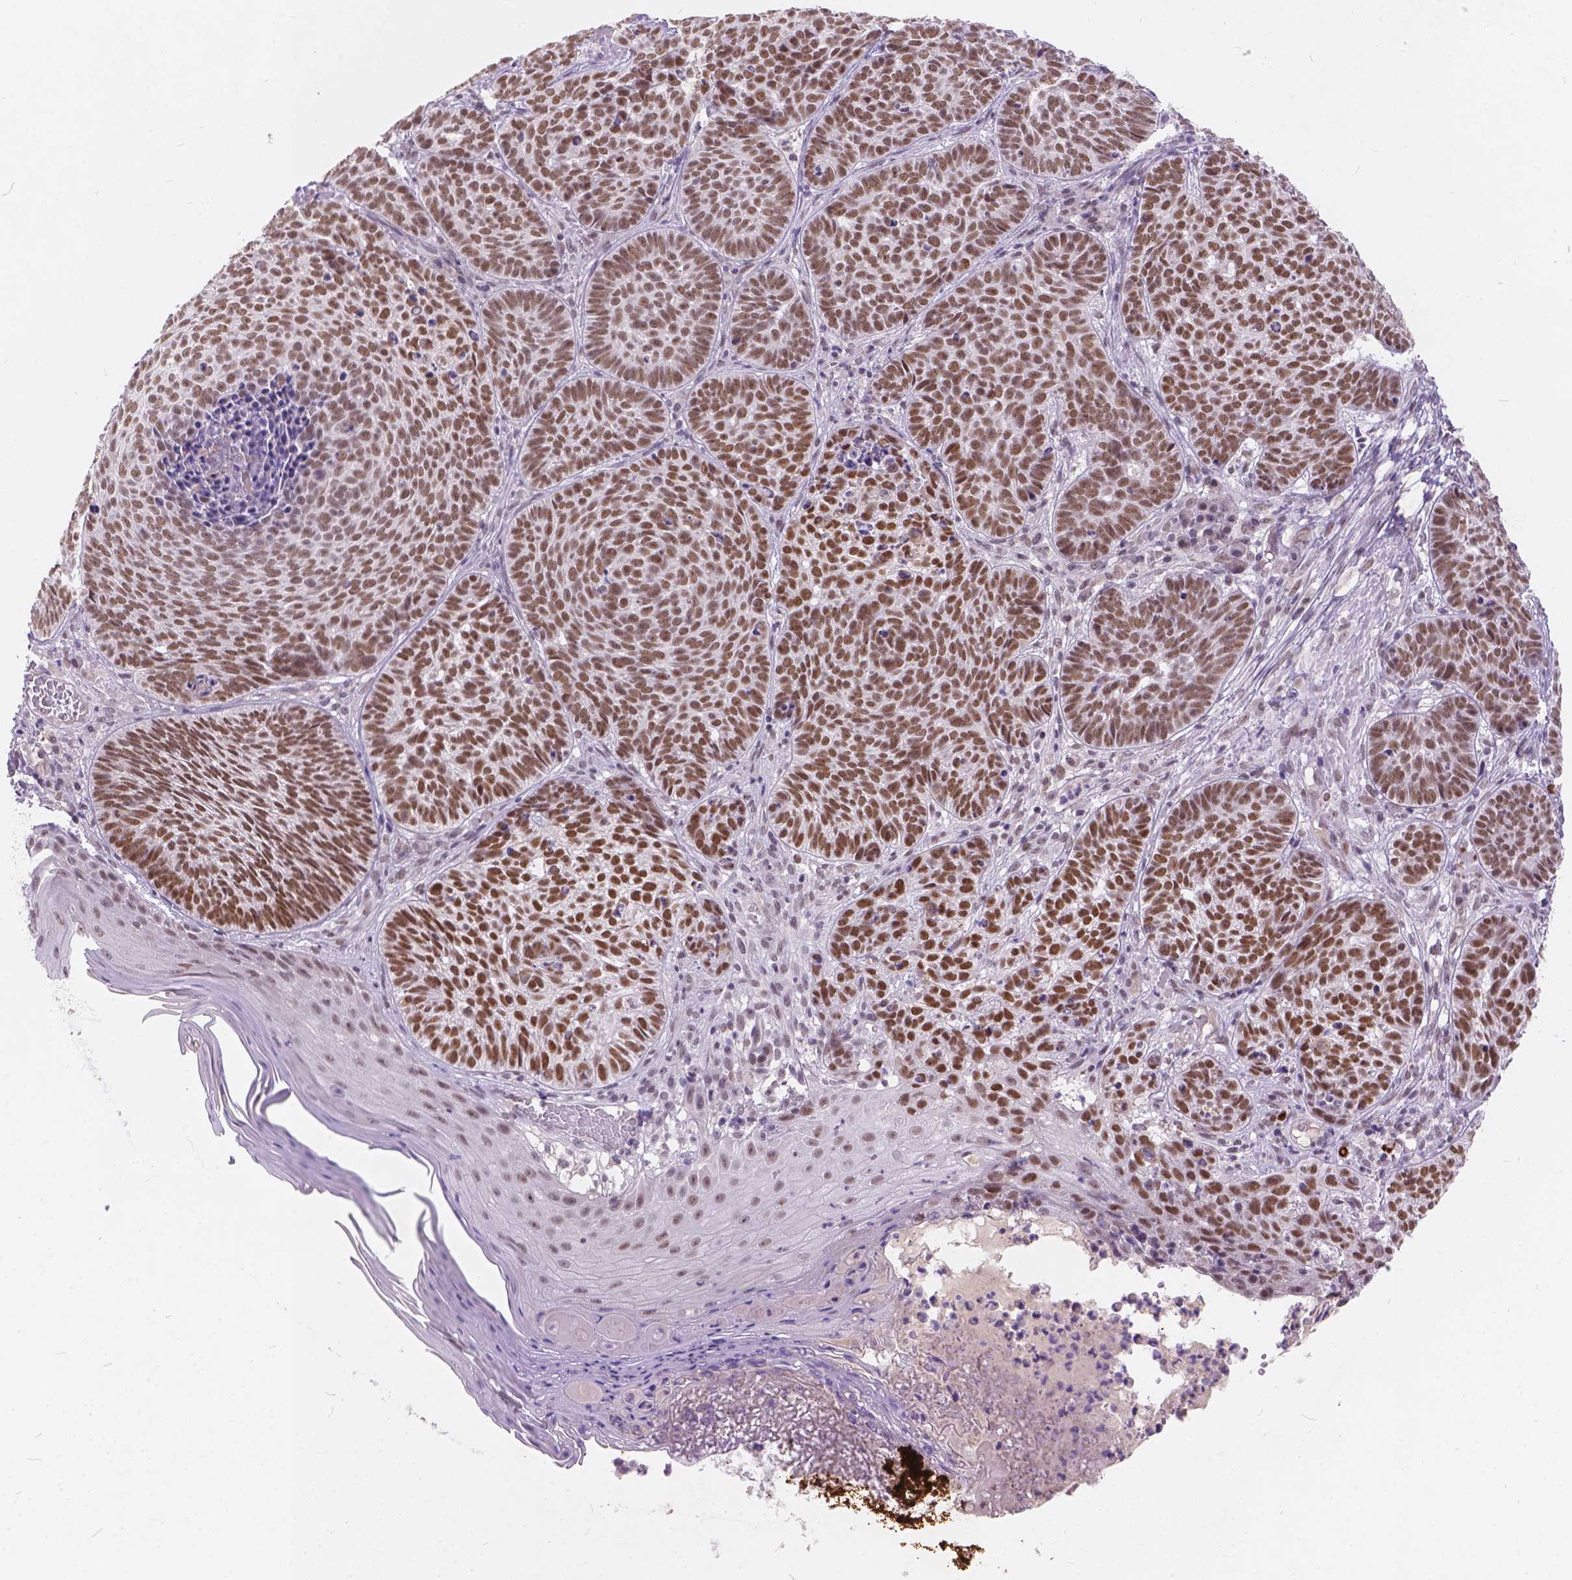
{"staining": {"intensity": "moderate", "quantity": ">75%", "location": "nuclear"}, "tissue": "skin cancer", "cell_type": "Tumor cells", "image_type": "cancer", "snomed": [{"axis": "morphology", "description": "Basal cell carcinoma"}, {"axis": "topography", "description": "Skin"}], "caption": "A brown stain highlights moderate nuclear expression of a protein in human skin basal cell carcinoma tumor cells.", "gene": "FAM53A", "patient": {"sex": "male", "age": 90}}